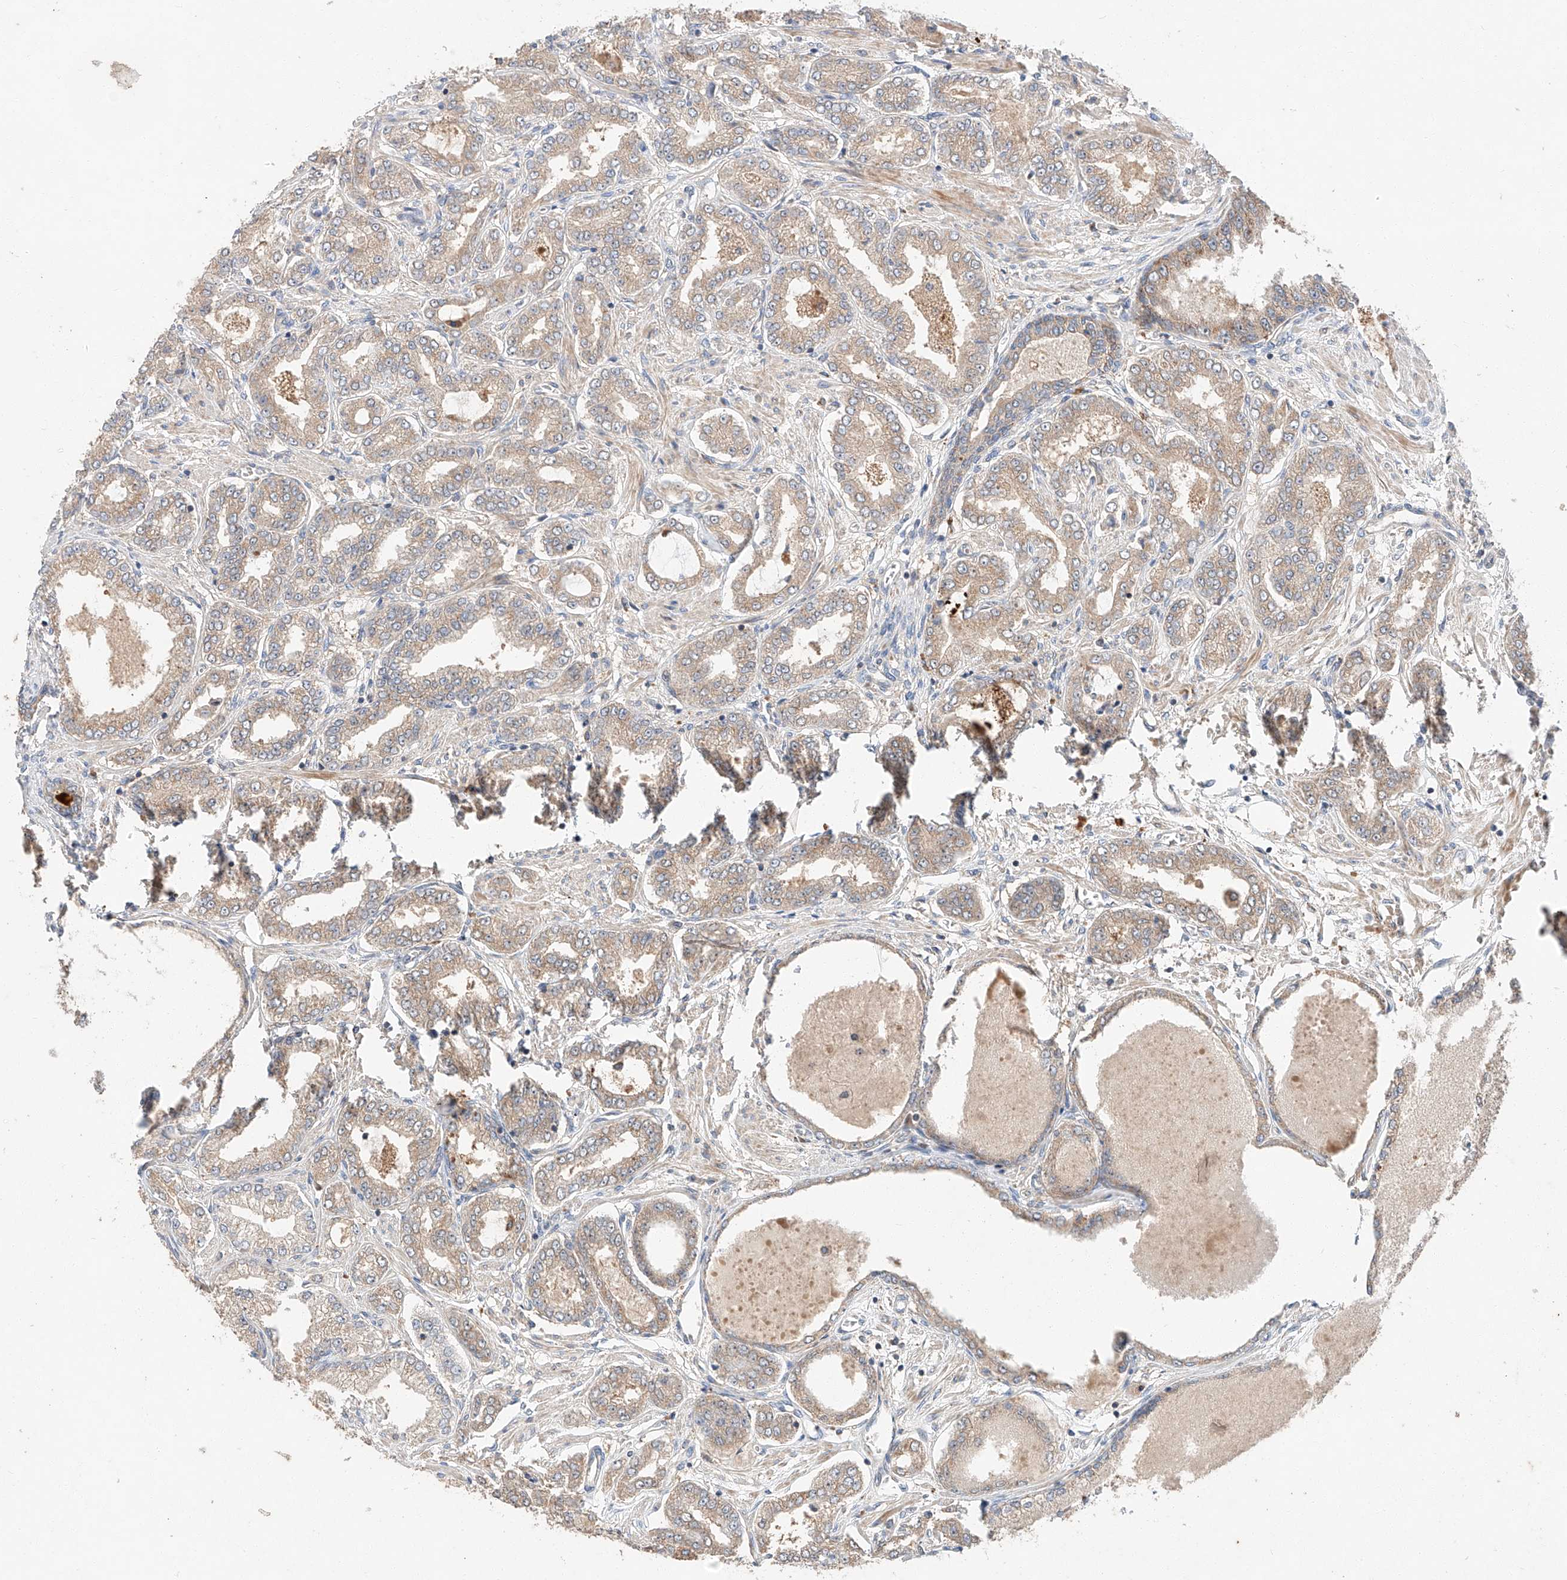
{"staining": {"intensity": "weak", "quantity": ">75%", "location": "cytoplasmic/membranous"}, "tissue": "prostate cancer", "cell_type": "Tumor cells", "image_type": "cancer", "snomed": [{"axis": "morphology", "description": "Adenocarcinoma, Low grade"}, {"axis": "topography", "description": "Prostate"}], "caption": "Prostate cancer (low-grade adenocarcinoma) tissue demonstrates weak cytoplasmic/membranous staining in approximately >75% of tumor cells, visualized by immunohistochemistry.", "gene": "XPNPEP1", "patient": {"sex": "male", "age": 63}}